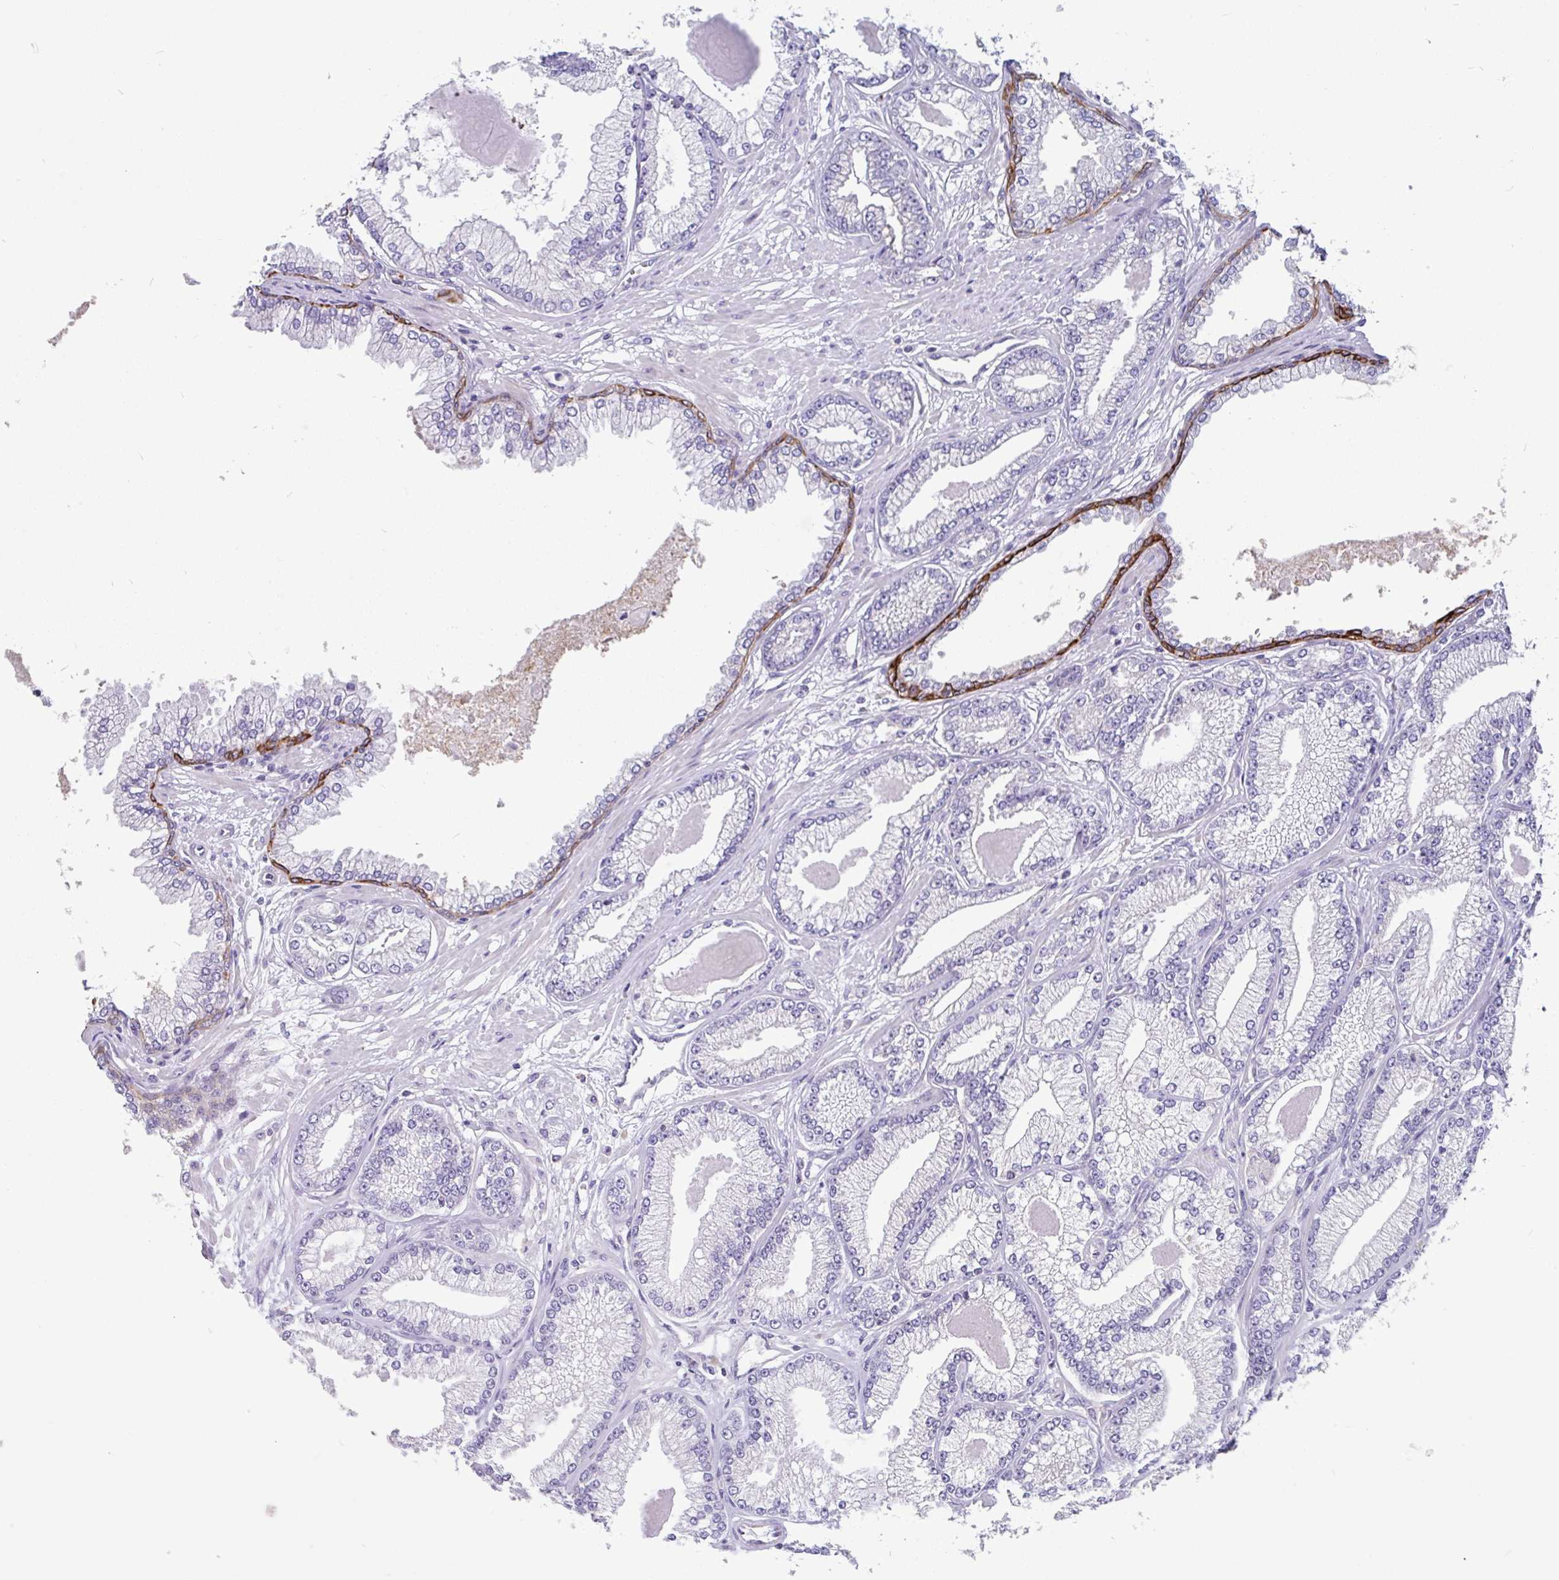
{"staining": {"intensity": "negative", "quantity": "none", "location": "none"}, "tissue": "prostate cancer", "cell_type": "Tumor cells", "image_type": "cancer", "snomed": [{"axis": "morphology", "description": "Adenocarcinoma, Low grade"}, {"axis": "topography", "description": "Prostate"}], "caption": "High power microscopy image of an IHC micrograph of adenocarcinoma (low-grade) (prostate), revealing no significant expression in tumor cells.", "gene": "LRRC26", "patient": {"sex": "male", "age": 64}}